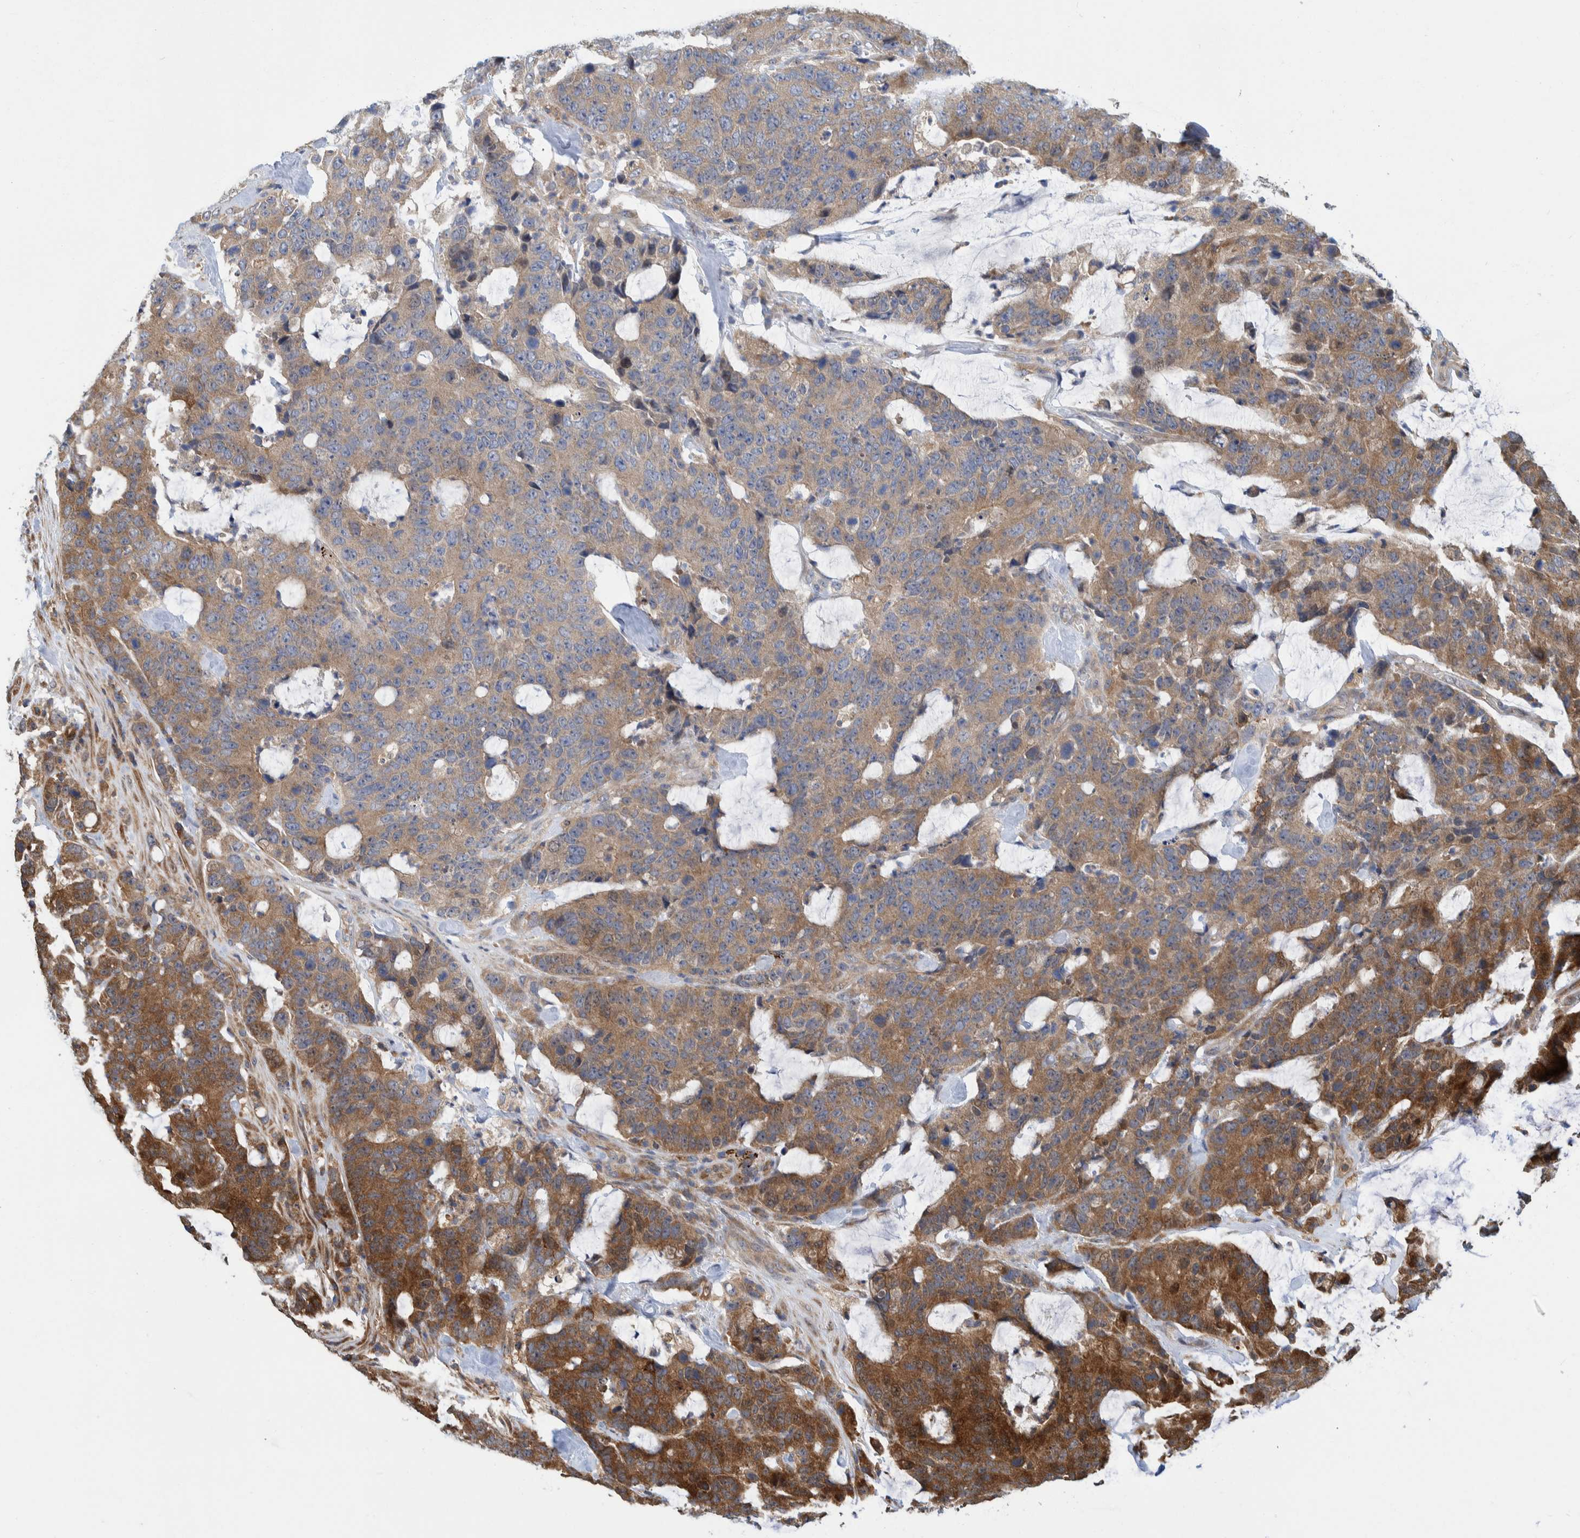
{"staining": {"intensity": "moderate", "quantity": ">75%", "location": "cytoplasmic/membranous"}, "tissue": "colorectal cancer", "cell_type": "Tumor cells", "image_type": "cancer", "snomed": [{"axis": "morphology", "description": "Adenocarcinoma, NOS"}, {"axis": "topography", "description": "Colon"}], "caption": "Adenocarcinoma (colorectal) stained with a protein marker exhibits moderate staining in tumor cells.", "gene": "CCDC57", "patient": {"sex": "female", "age": 86}}